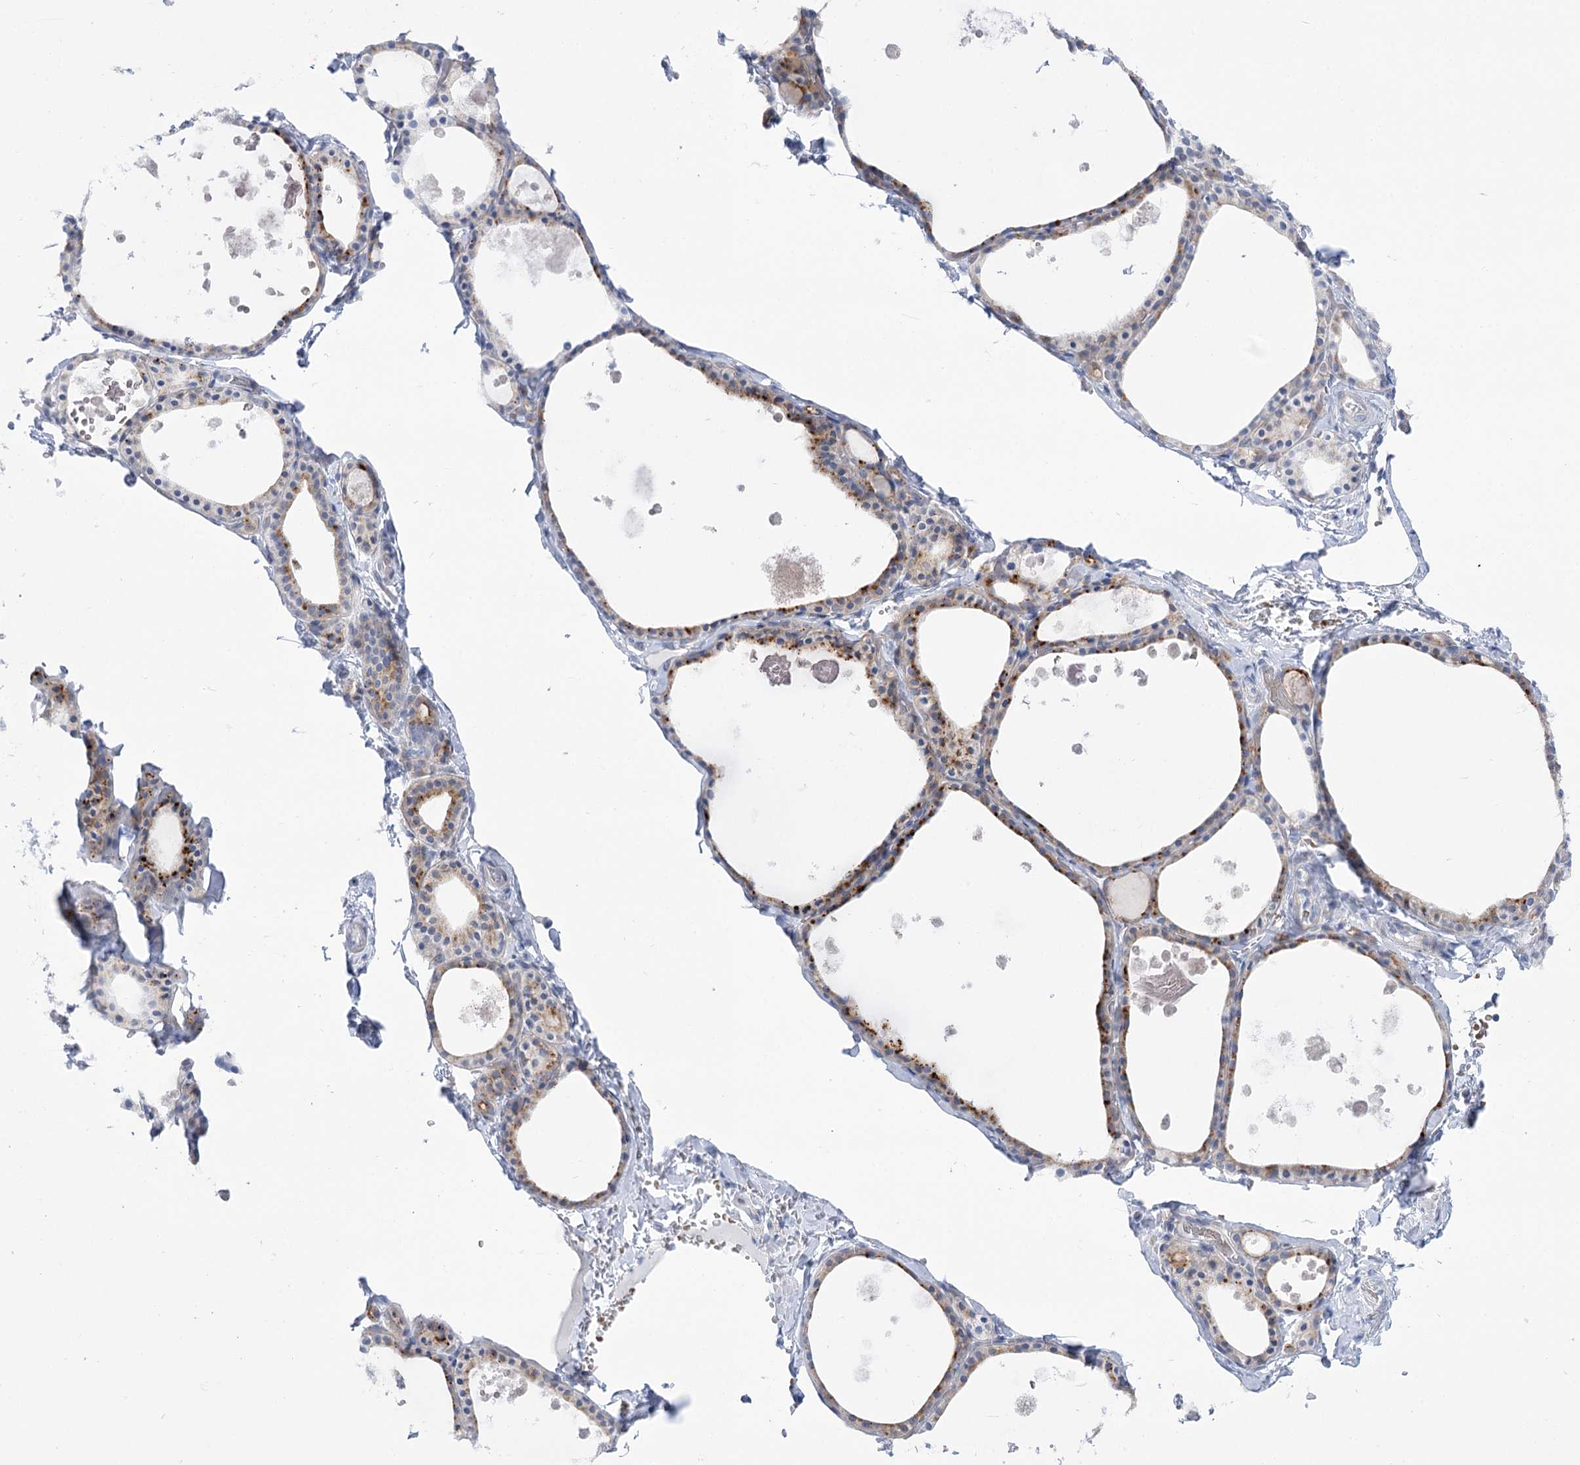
{"staining": {"intensity": "strong", "quantity": "25%-75%", "location": "cytoplasmic/membranous"}, "tissue": "thyroid gland", "cell_type": "Glandular cells", "image_type": "normal", "snomed": [{"axis": "morphology", "description": "Normal tissue, NOS"}, {"axis": "topography", "description": "Thyroid gland"}], "caption": "Immunohistochemical staining of unremarkable thyroid gland demonstrates high levels of strong cytoplasmic/membranous expression in approximately 25%-75% of glandular cells. (DAB IHC, brown staining for protein, blue staining for nuclei).", "gene": "SIAE", "patient": {"sex": "male", "age": 56}}